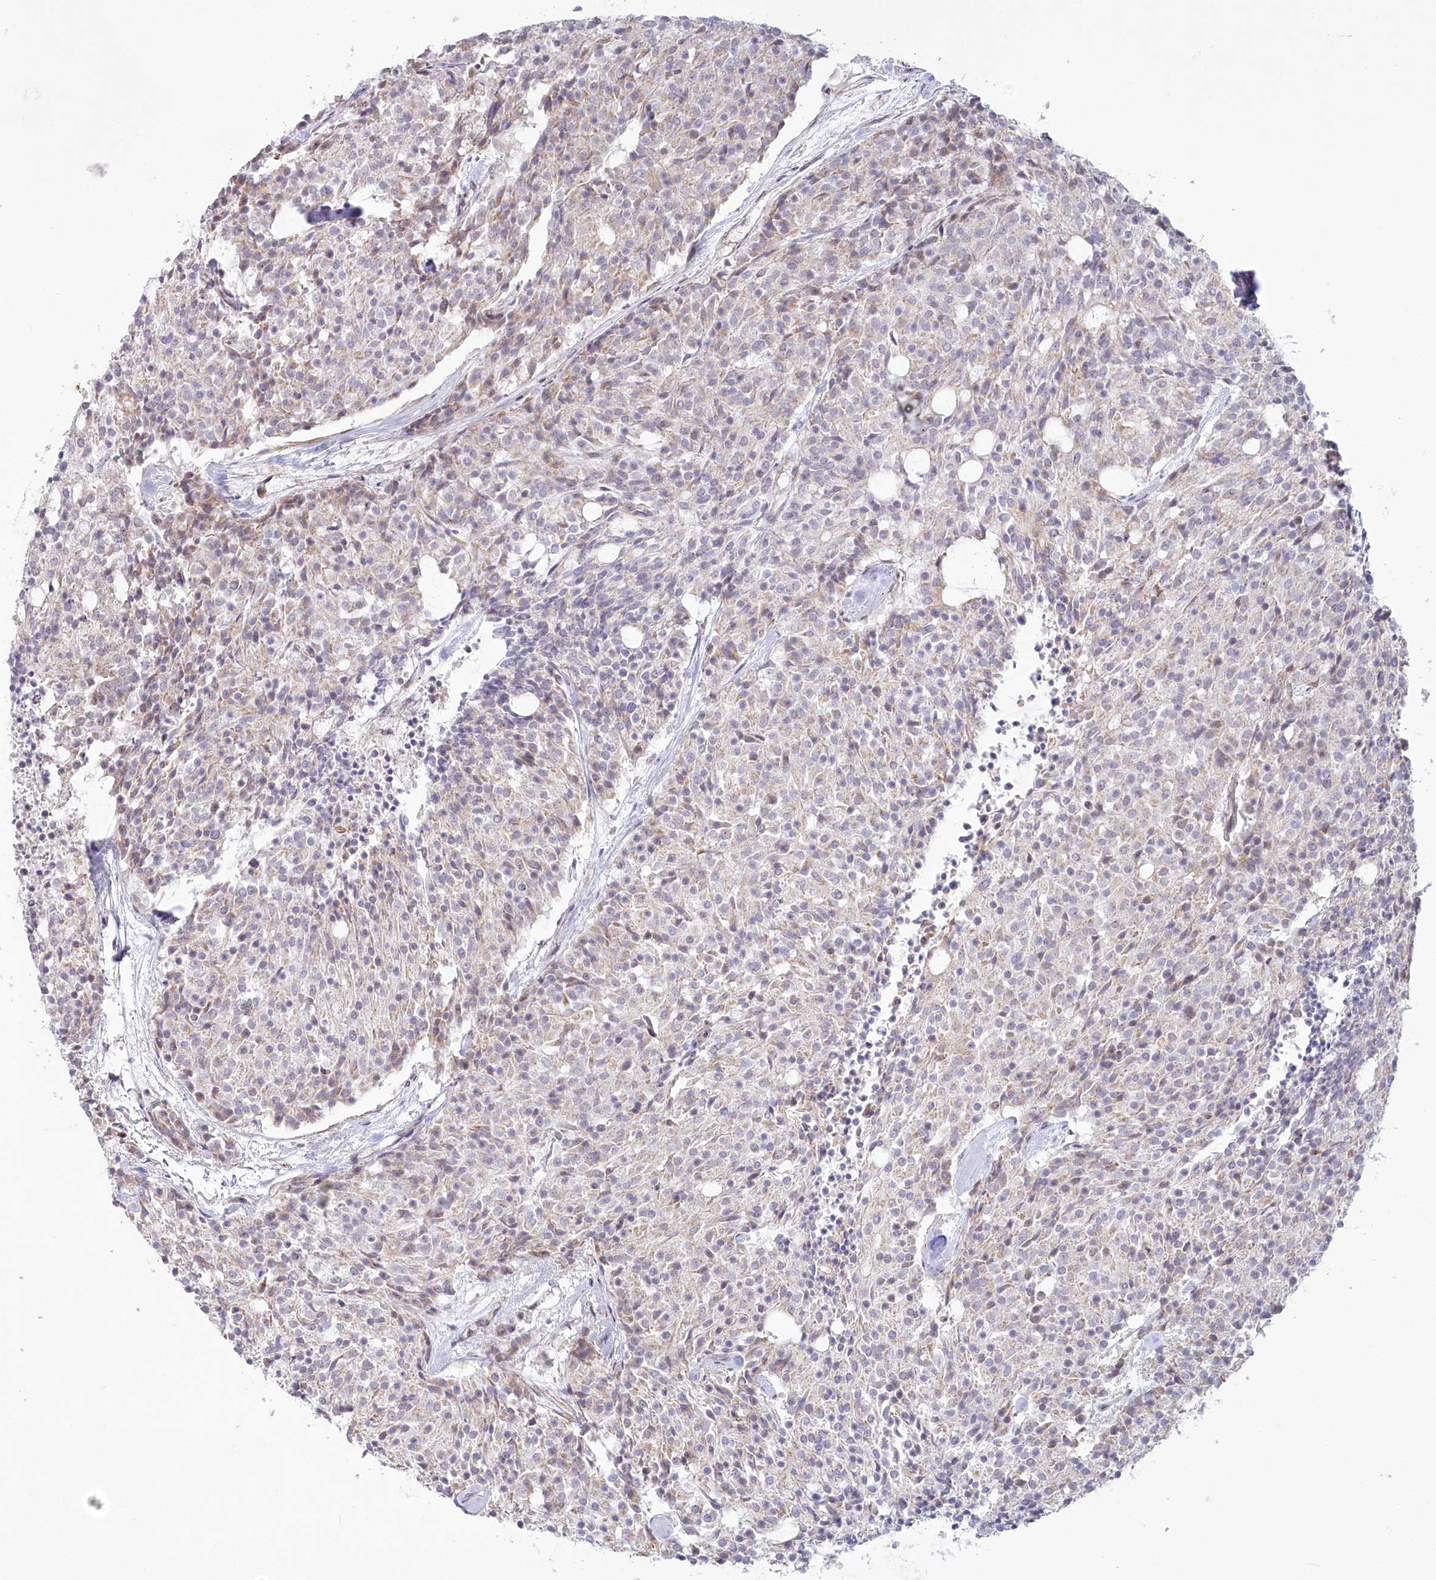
{"staining": {"intensity": "negative", "quantity": "none", "location": "none"}, "tissue": "carcinoid", "cell_type": "Tumor cells", "image_type": "cancer", "snomed": [{"axis": "morphology", "description": "Carcinoid, malignant, NOS"}, {"axis": "topography", "description": "Pancreas"}], "caption": "Tumor cells show no significant expression in carcinoid.", "gene": "MTG1", "patient": {"sex": "female", "age": 54}}